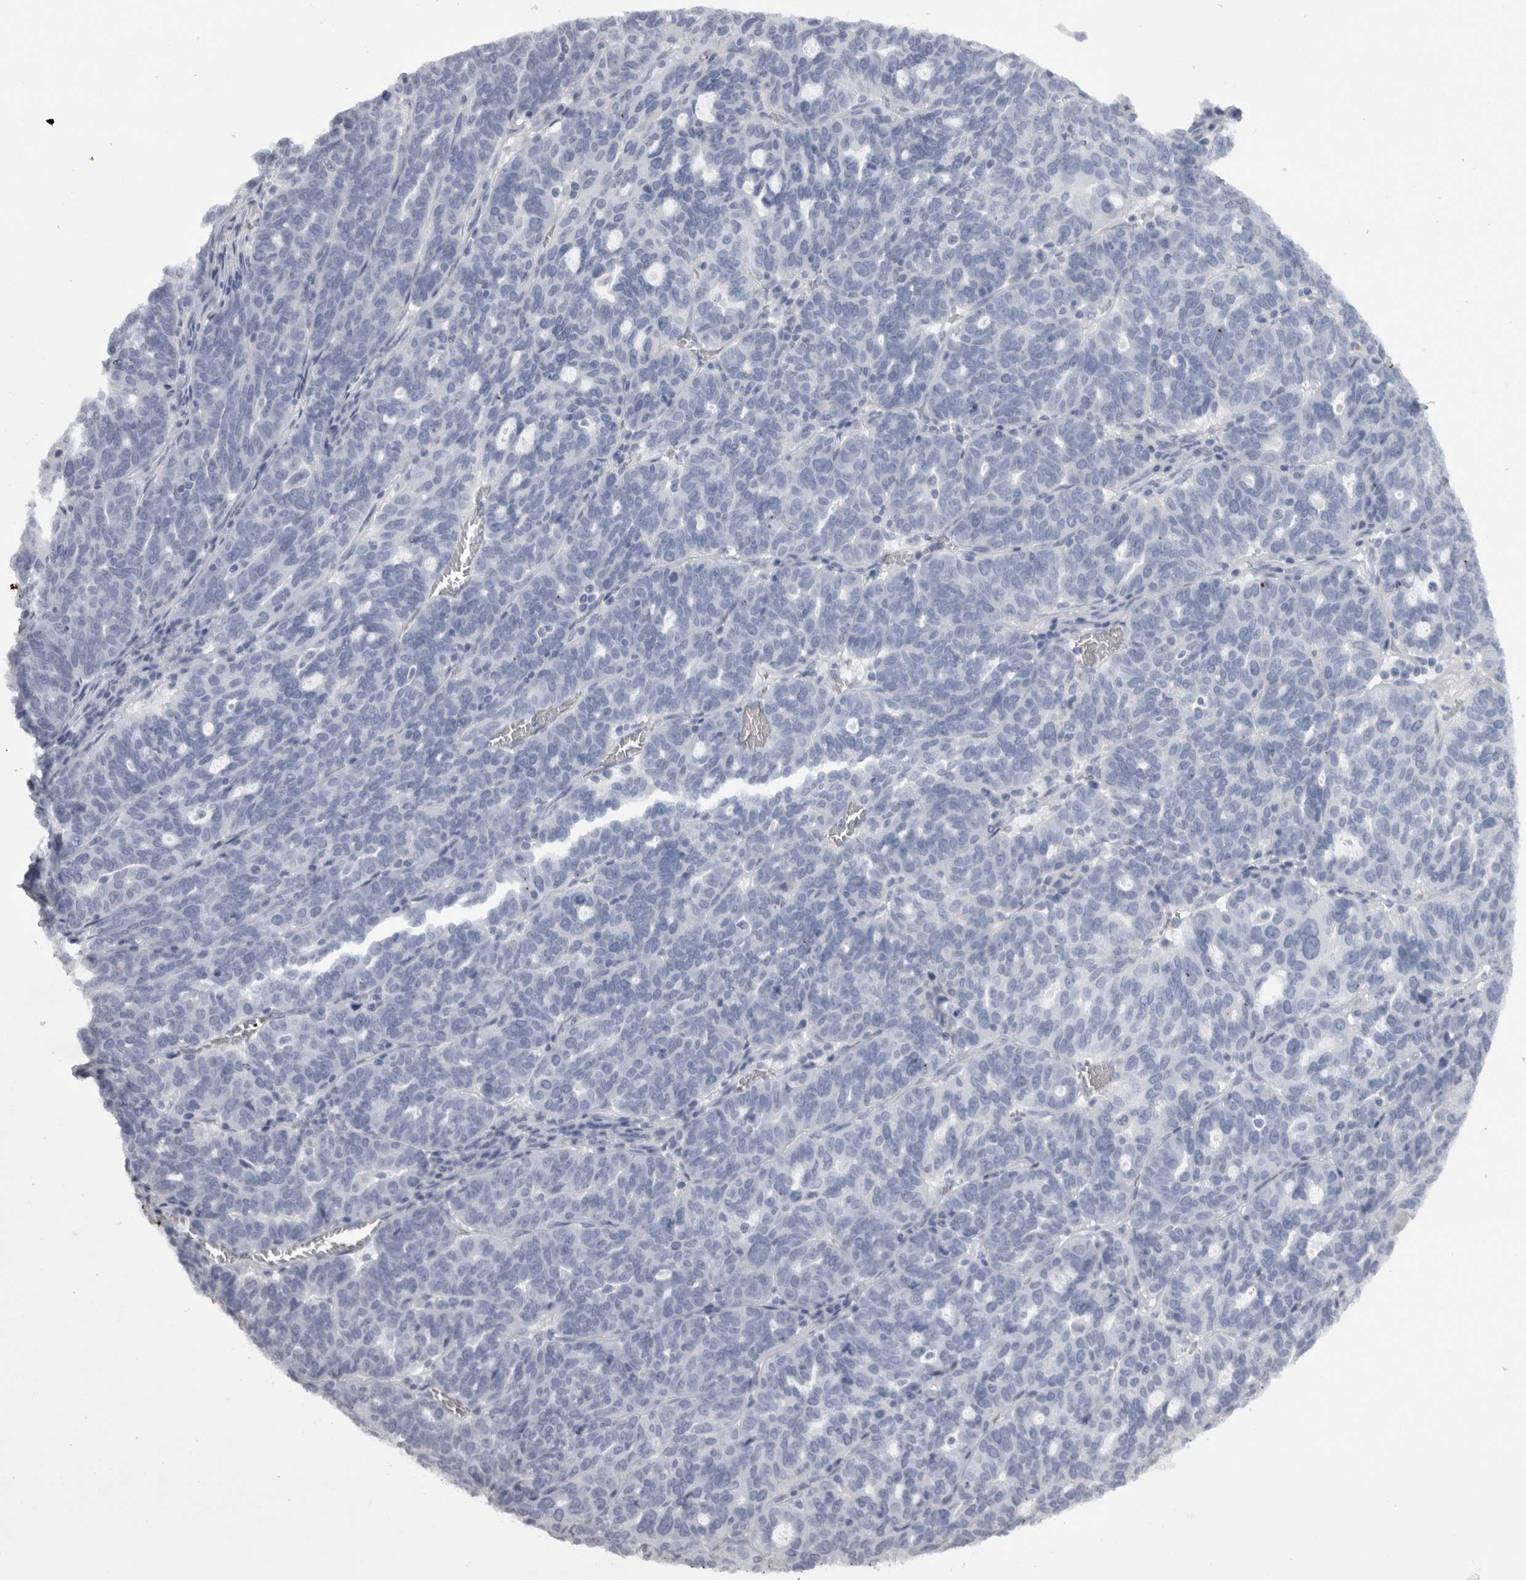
{"staining": {"intensity": "negative", "quantity": "none", "location": "none"}, "tissue": "ovarian cancer", "cell_type": "Tumor cells", "image_type": "cancer", "snomed": [{"axis": "morphology", "description": "Cystadenocarcinoma, serous, NOS"}, {"axis": "topography", "description": "Ovary"}], "caption": "This is an immunohistochemistry photomicrograph of ovarian serous cystadenocarcinoma. There is no staining in tumor cells.", "gene": "CAMK2D", "patient": {"sex": "female", "age": 59}}